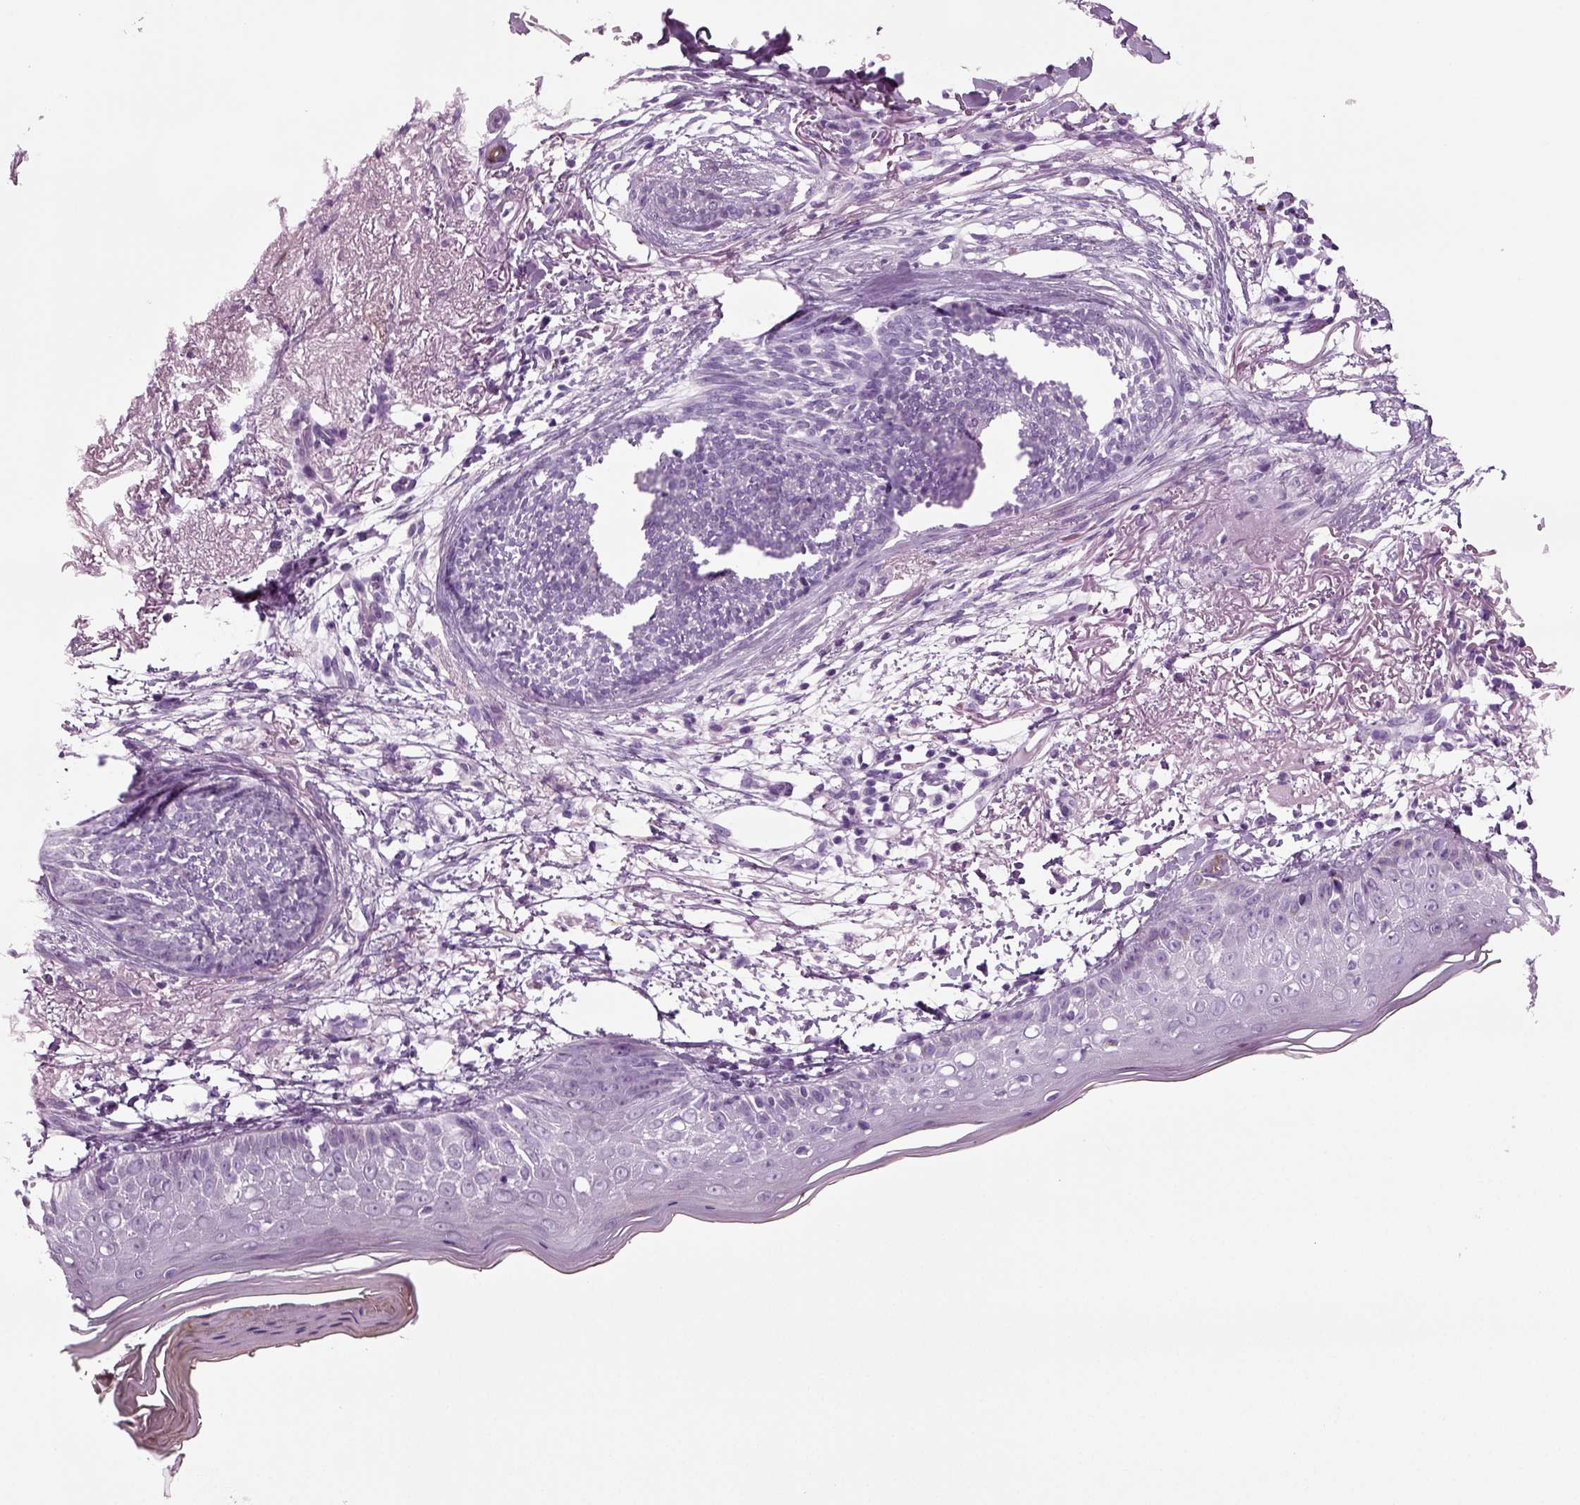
{"staining": {"intensity": "negative", "quantity": "none", "location": "none"}, "tissue": "skin cancer", "cell_type": "Tumor cells", "image_type": "cancer", "snomed": [{"axis": "morphology", "description": "Normal tissue, NOS"}, {"axis": "morphology", "description": "Basal cell carcinoma"}, {"axis": "topography", "description": "Skin"}], "caption": "Tumor cells show no significant staining in skin cancer (basal cell carcinoma).", "gene": "CRABP1", "patient": {"sex": "male", "age": 84}}